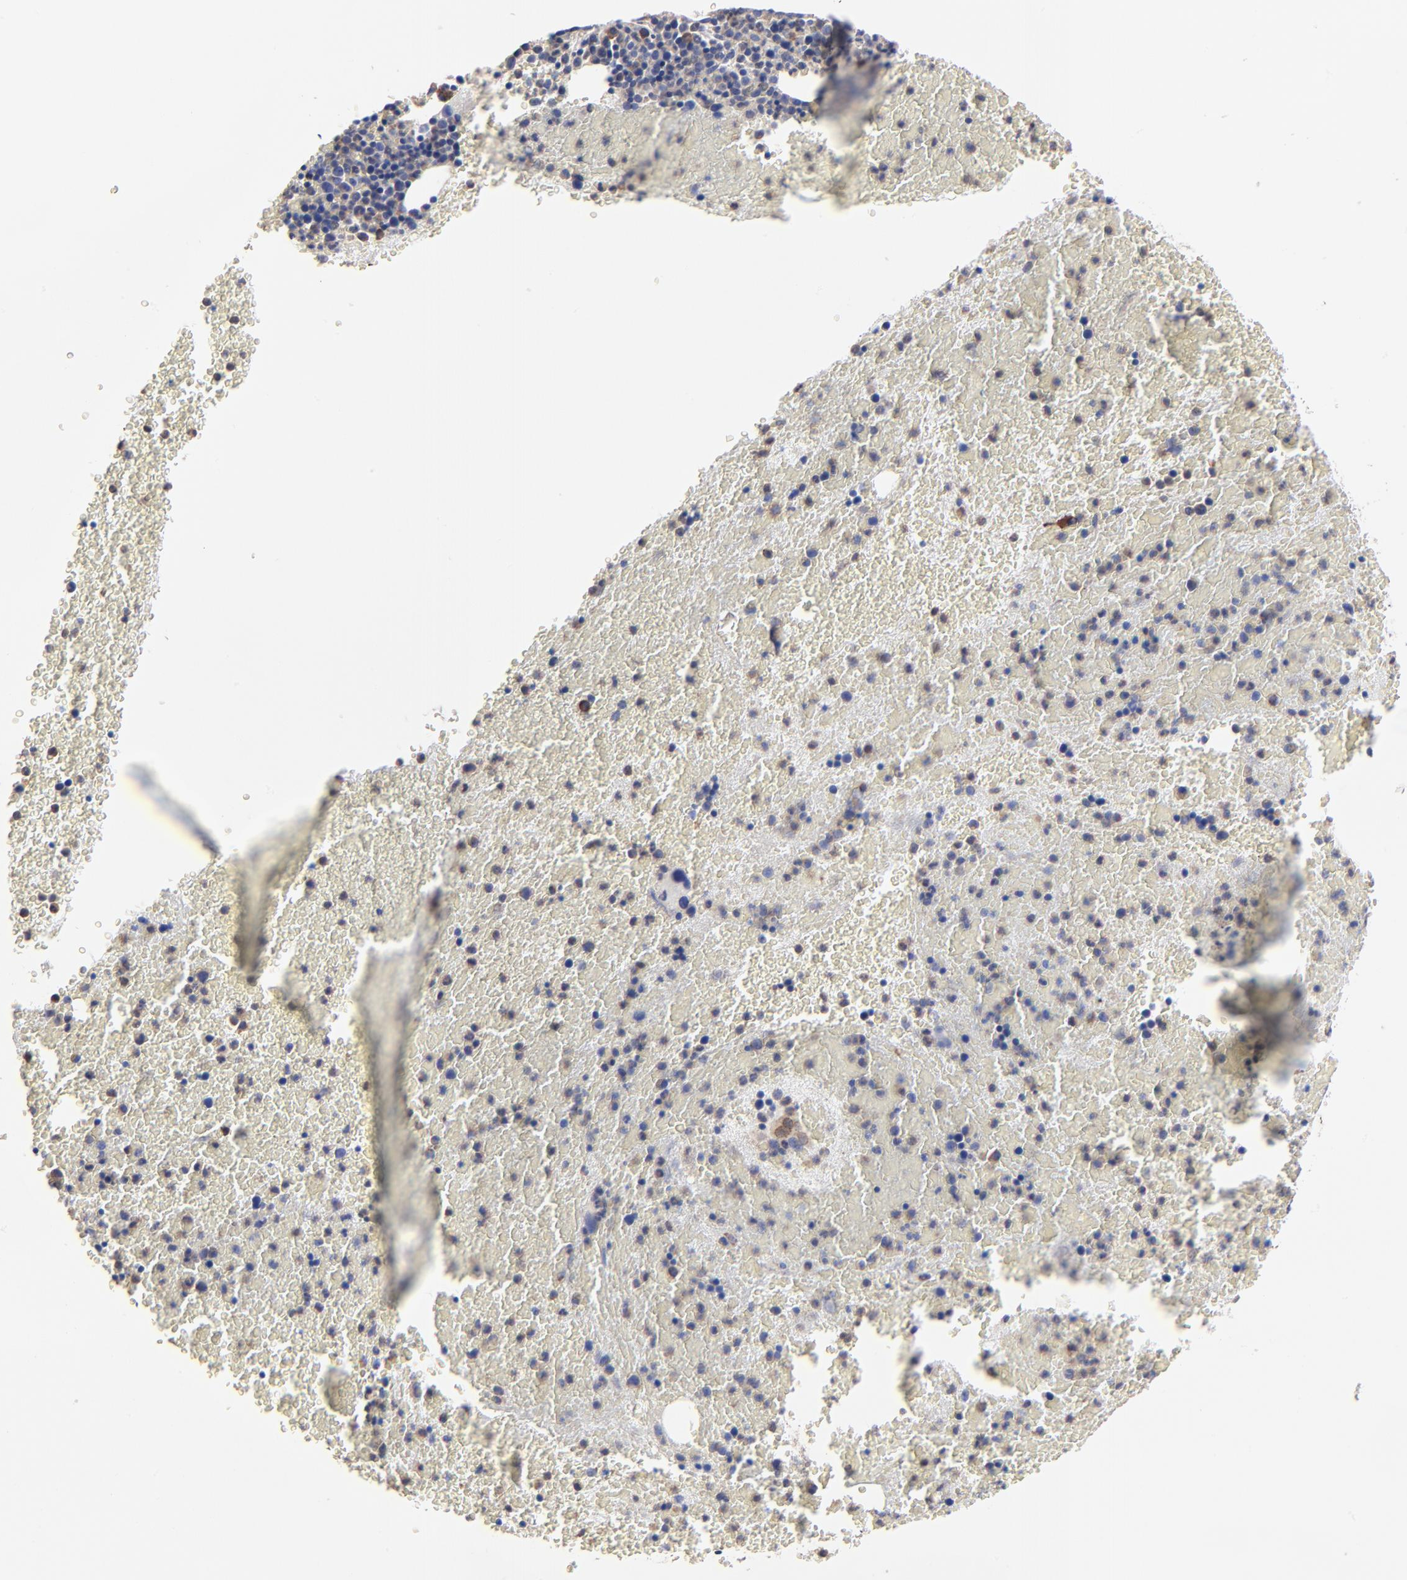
{"staining": {"intensity": "weak", "quantity": "<25%", "location": "cytoplasmic/membranous"}, "tissue": "bone marrow", "cell_type": "Hematopoietic cells", "image_type": "normal", "snomed": [{"axis": "morphology", "description": "Normal tissue, NOS"}, {"axis": "topography", "description": "Bone marrow"}], "caption": "IHC histopathology image of normal human bone marrow stained for a protein (brown), which shows no positivity in hematopoietic cells. (DAB immunohistochemistry visualized using brightfield microscopy, high magnification).", "gene": "PPFIBP2", "patient": {"sex": "female", "age": 53}}